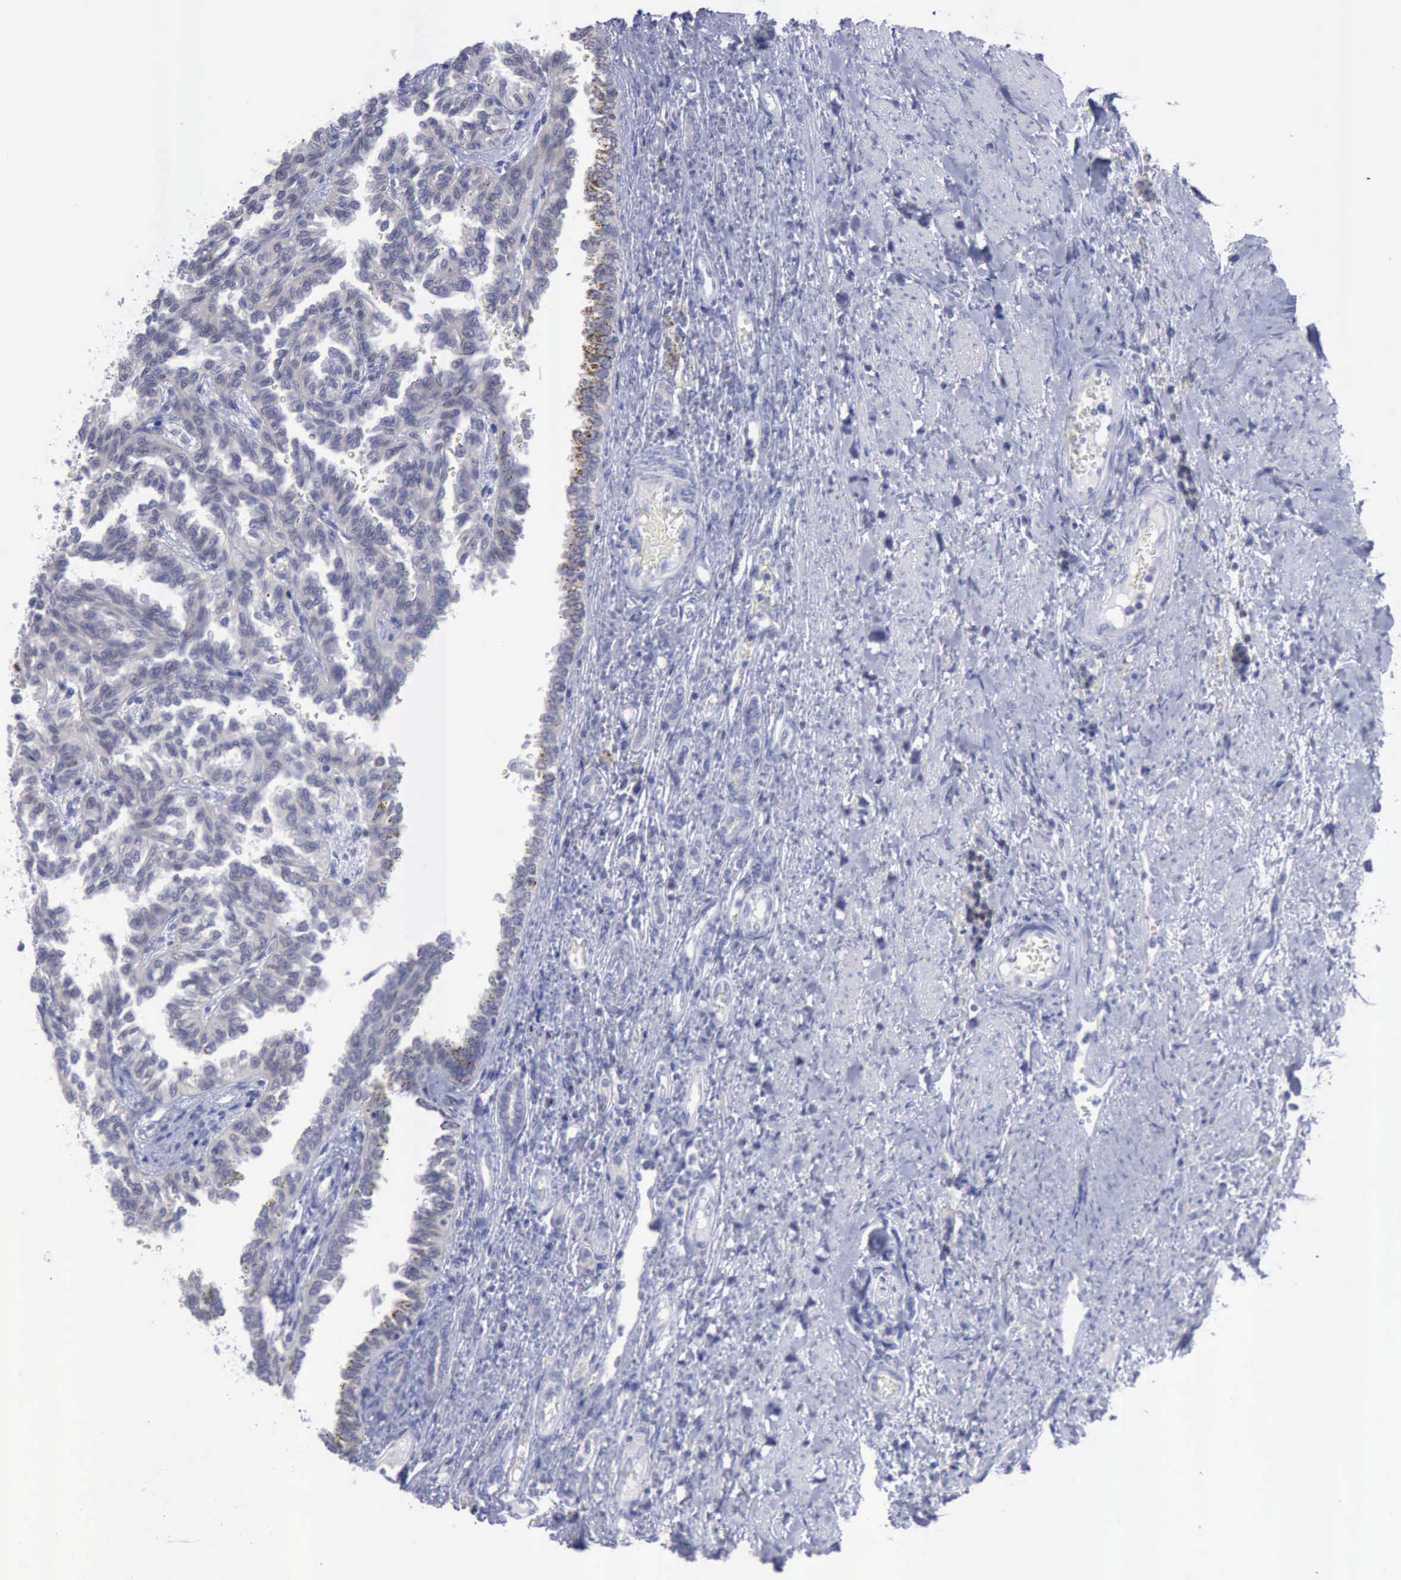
{"staining": {"intensity": "negative", "quantity": "none", "location": "none"}, "tissue": "renal cancer", "cell_type": "Tumor cells", "image_type": "cancer", "snomed": [{"axis": "morphology", "description": "Inflammation, NOS"}, {"axis": "morphology", "description": "Adenocarcinoma, NOS"}, {"axis": "topography", "description": "Kidney"}], "caption": "Photomicrograph shows no significant protein positivity in tumor cells of renal cancer.", "gene": "SATB2", "patient": {"sex": "male", "age": 68}}